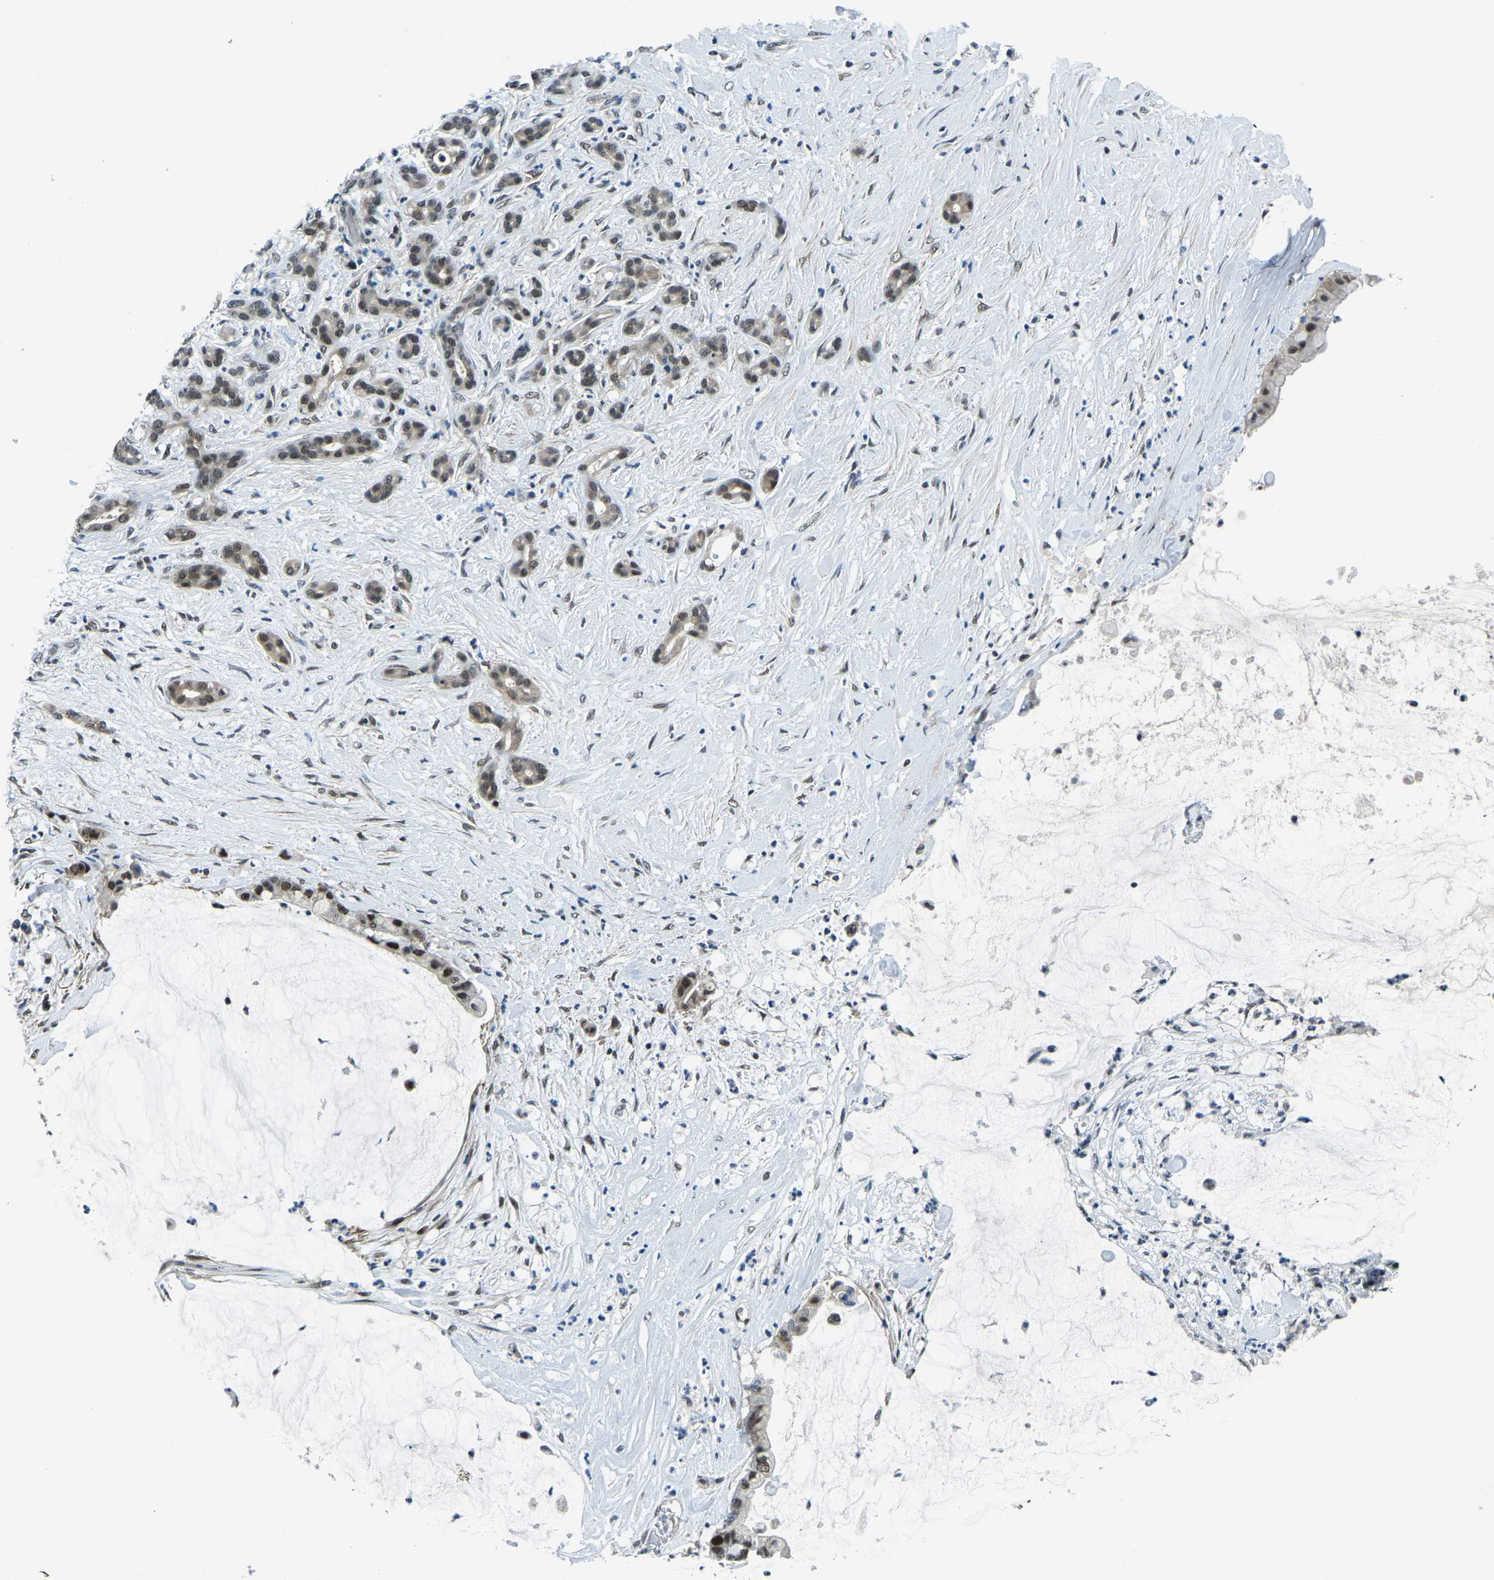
{"staining": {"intensity": "moderate", "quantity": "25%-75%", "location": "nuclear"}, "tissue": "pancreatic cancer", "cell_type": "Tumor cells", "image_type": "cancer", "snomed": [{"axis": "morphology", "description": "Adenocarcinoma, NOS"}, {"axis": "topography", "description": "Pancreas"}], "caption": "Moderate nuclear positivity is appreciated in approximately 25%-75% of tumor cells in adenocarcinoma (pancreatic). (DAB IHC with brightfield microscopy, high magnification).", "gene": "PRCC", "patient": {"sex": "male", "age": 41}}